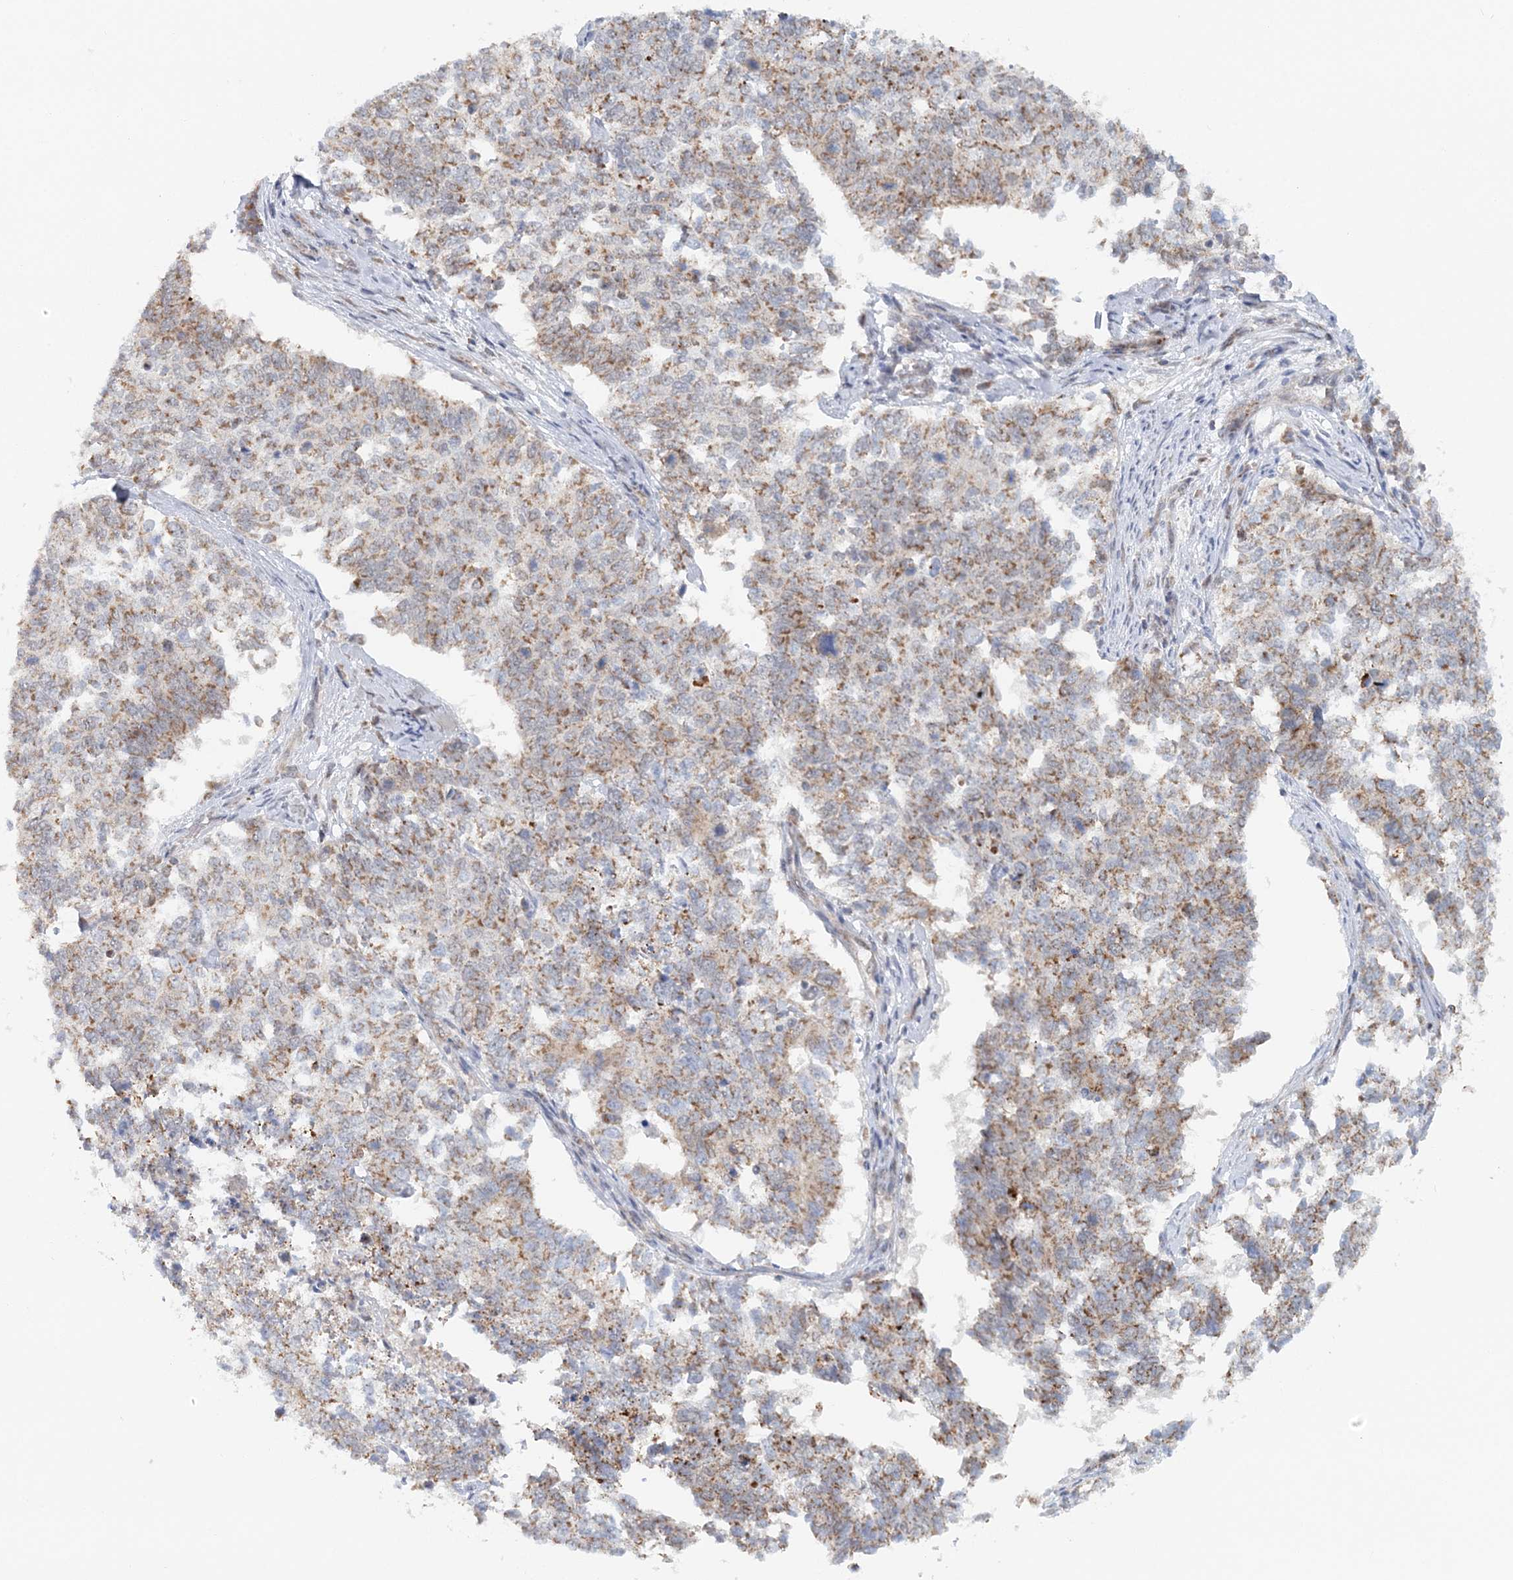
{"staining": {"intensity": "moderate", "quantity": ">75%", "location": "cytoplasmic/membranous"}, "tissue": "cervical cancer", "cell_type": "Tumor cells", "image_type": "cancer", "snomed": [{"axis": "morphology", "description": "Squamous cell carcinoma, NOS"}, {"axis": "topography", "description": "Cervix"}], "caption": "This is an image of IHC staining of cervical cancer (squamous cell carcinoma), which shows moderate expression in the cytoplasmic/membranous of tumor cells.", "gene": "RNF150", "patient": {"sex": "female", "age": 63}}